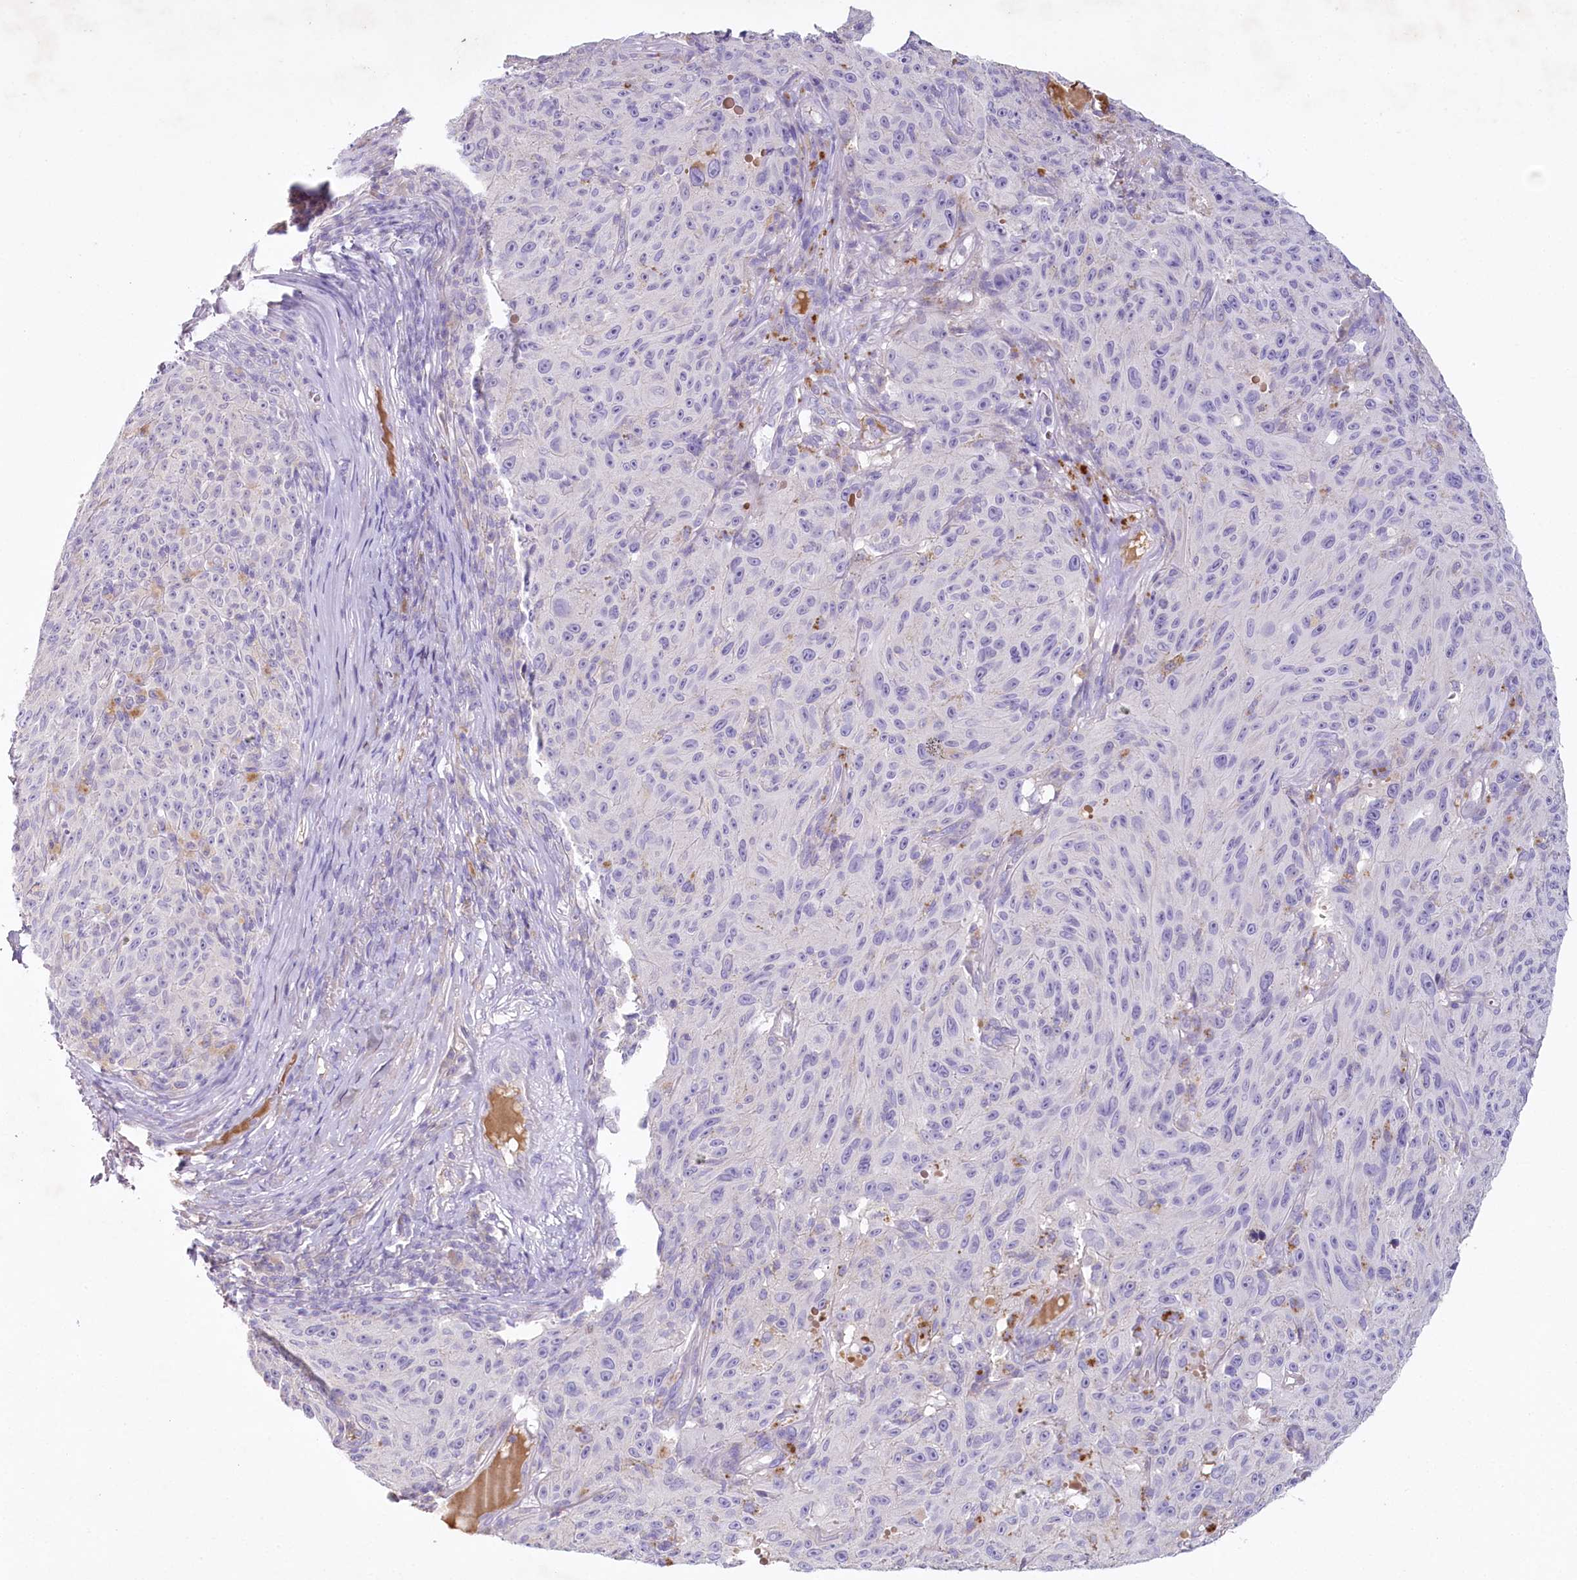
{"staining": {"intensity": "negative", "quantity": "none", "location": "none"}, "tissue": "melanoma", "cell_type": "Tumor cells", "image_type": "cancer", "snomed": [{"axis": "morphology", "description": "Malignant melanoma, NOS"}, {"axis": "topography", "description": "Skin"}], "caption": "An immunohistochemistry histopathology image of melanoma is shown. There is no staining in tumor cells of melanoma.", "gene": "HPD", "patient": {"sex": "female", "age": 82}}